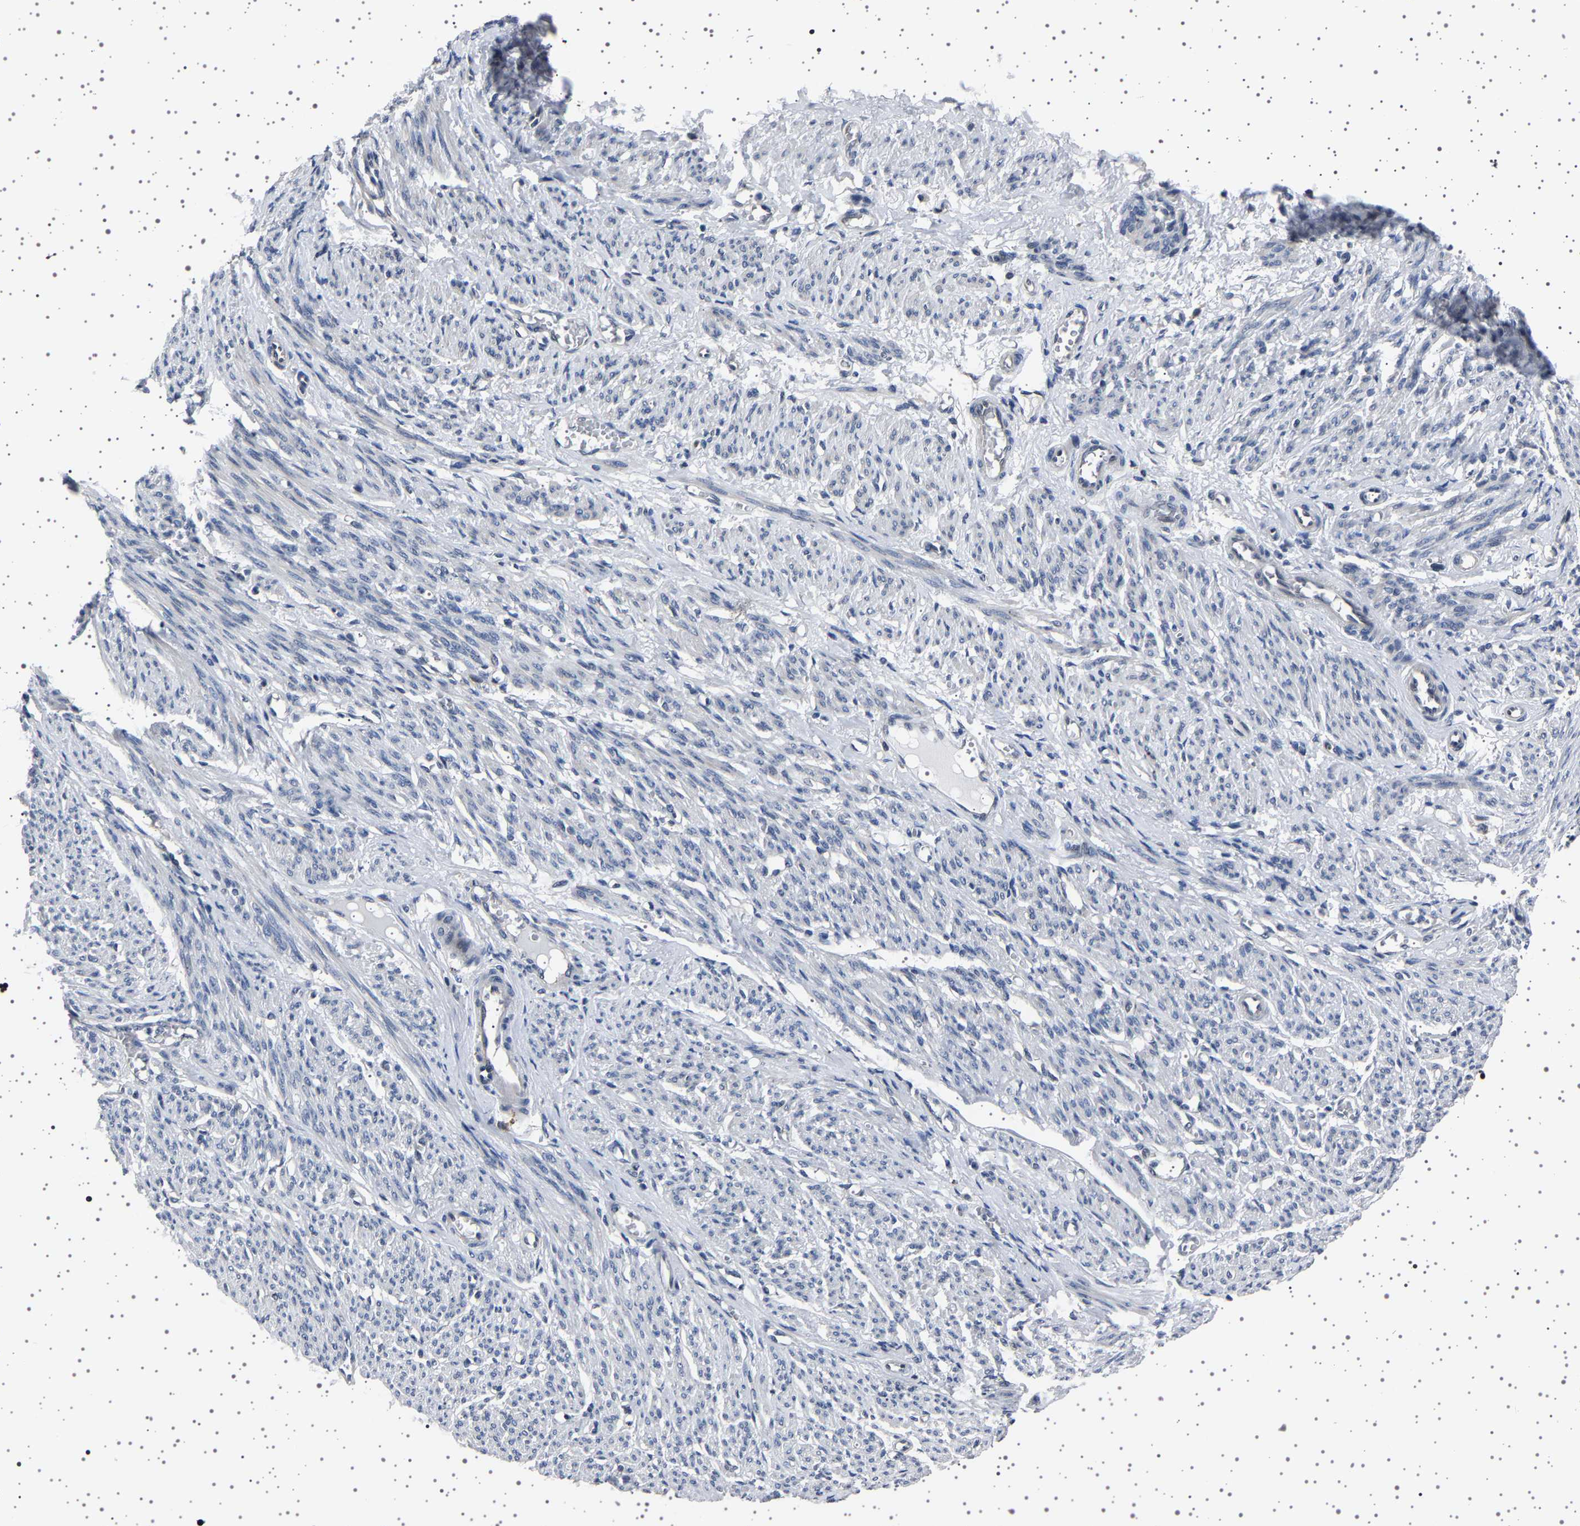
{"staining": {"intensity": "negative", "quantity": "none", "location": "none"}, "tissue": "smooth muscle", "cell_type": "Smooth muscle cells", "image_type": "normal", "snomed": [{"axis": "morphology", "description": "Normal tissue, NOS"}, {"axis": "topography", "description": "Smooth muscle"}], "caption": "Protein analysis of benign smooth muscle shows no significant positivity in smooth muscle cells.", "gene": "IL10RB", "patient": {"sex": "female", "age": 65}}